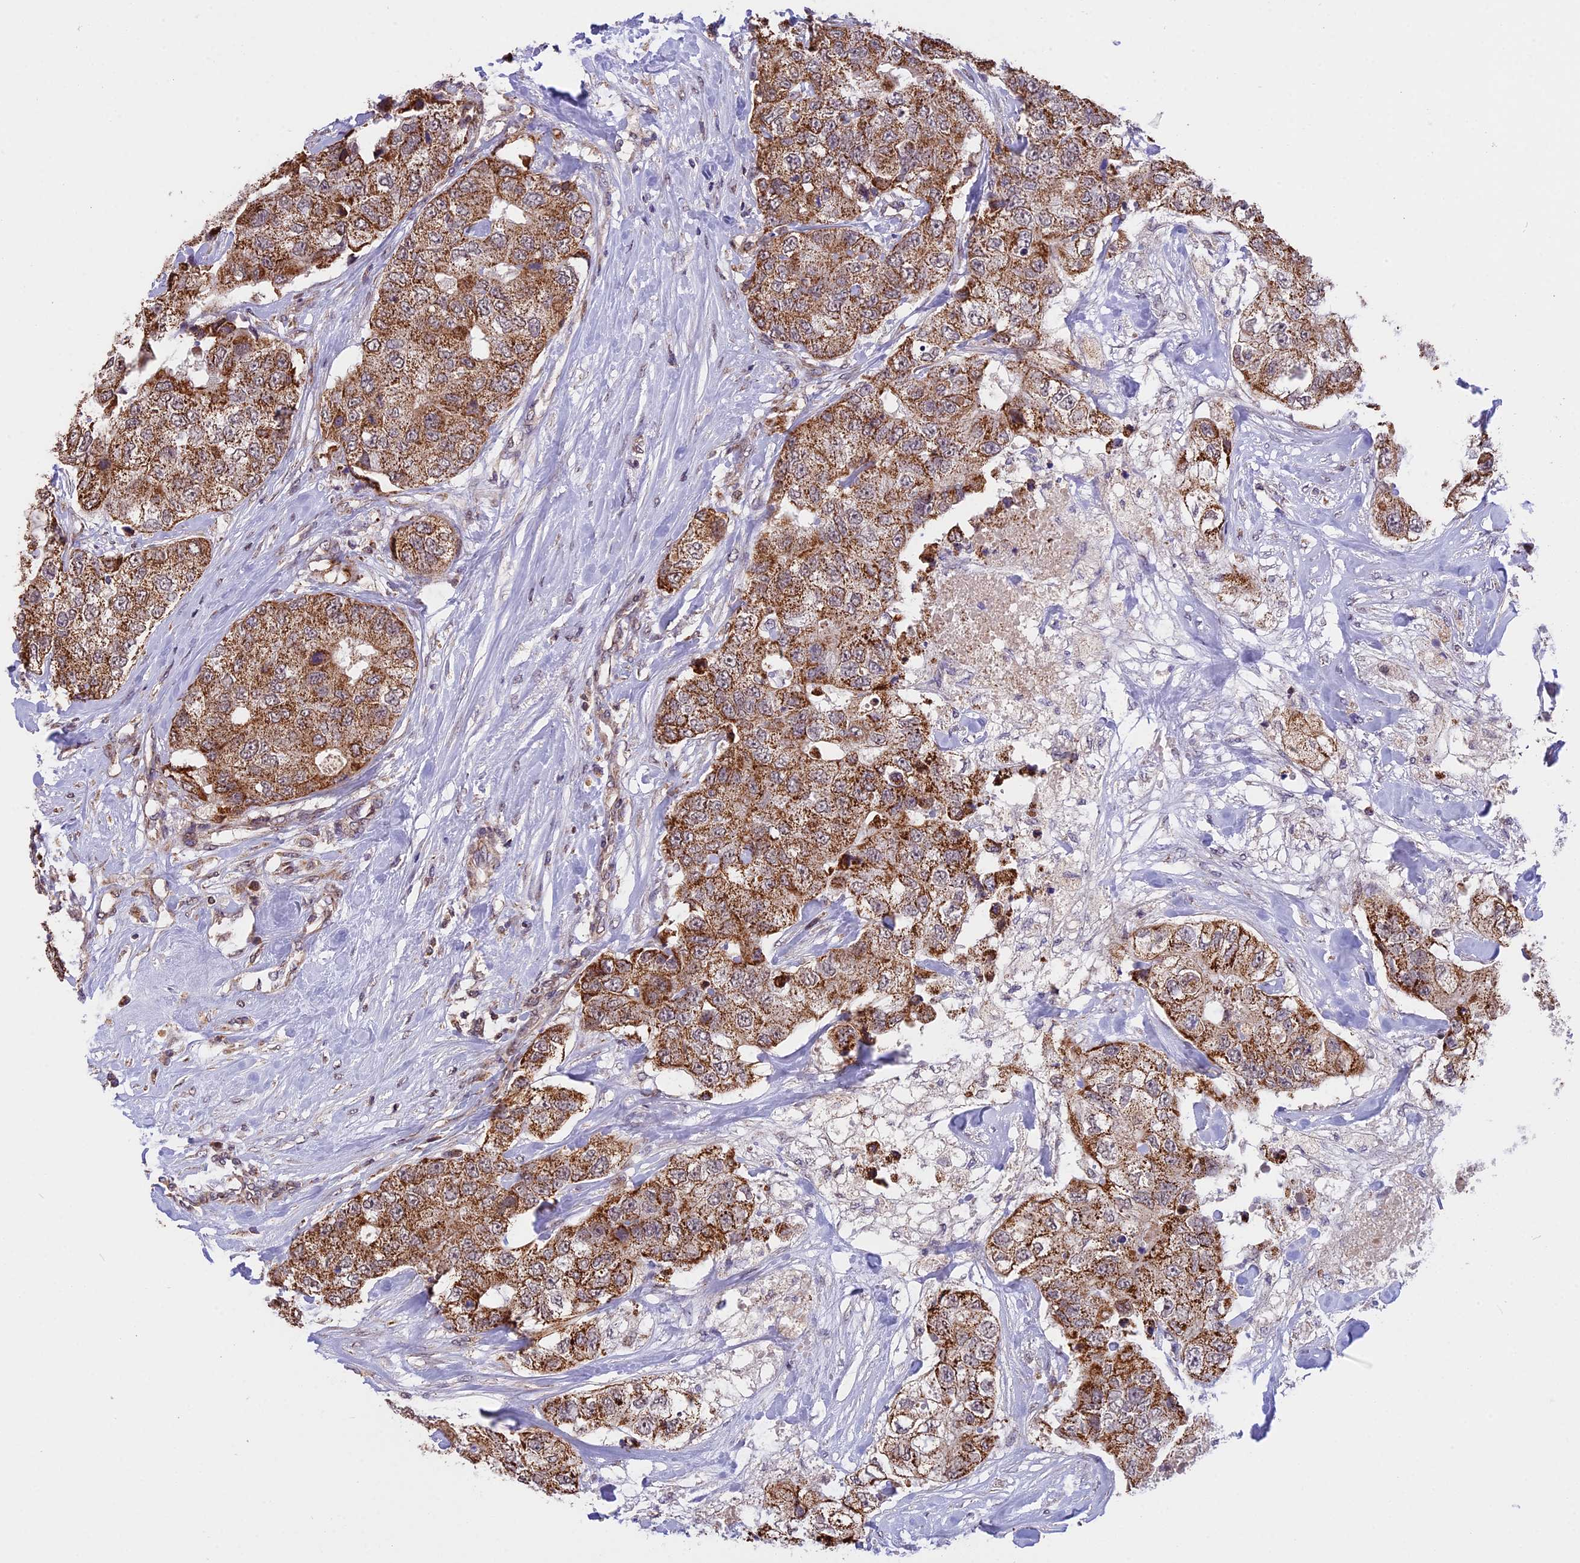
{"staining": {"intensity": "moderate", "quantity": ">75%", "location": "cytoplasmic/membranous"}, "tissue": "breast cancer", "cell_type": "Tumor cells", "image_type": "cancer", "snomed": [{"axis": "morphology", "description": "Duct carcinoma"}, {"axis": "topography", "description": "Breast"}], "caption": "IHC (DAB (3,3'-diaminobenzidine)) staining of breast cancer (infiltrating ductal carcinoma) shows moderate cytoplasmic/membranous protein positivity in approximately >75% of tumor cells.", "gene": "RERGL", "patient": {"sex": "female", "age": 62}}